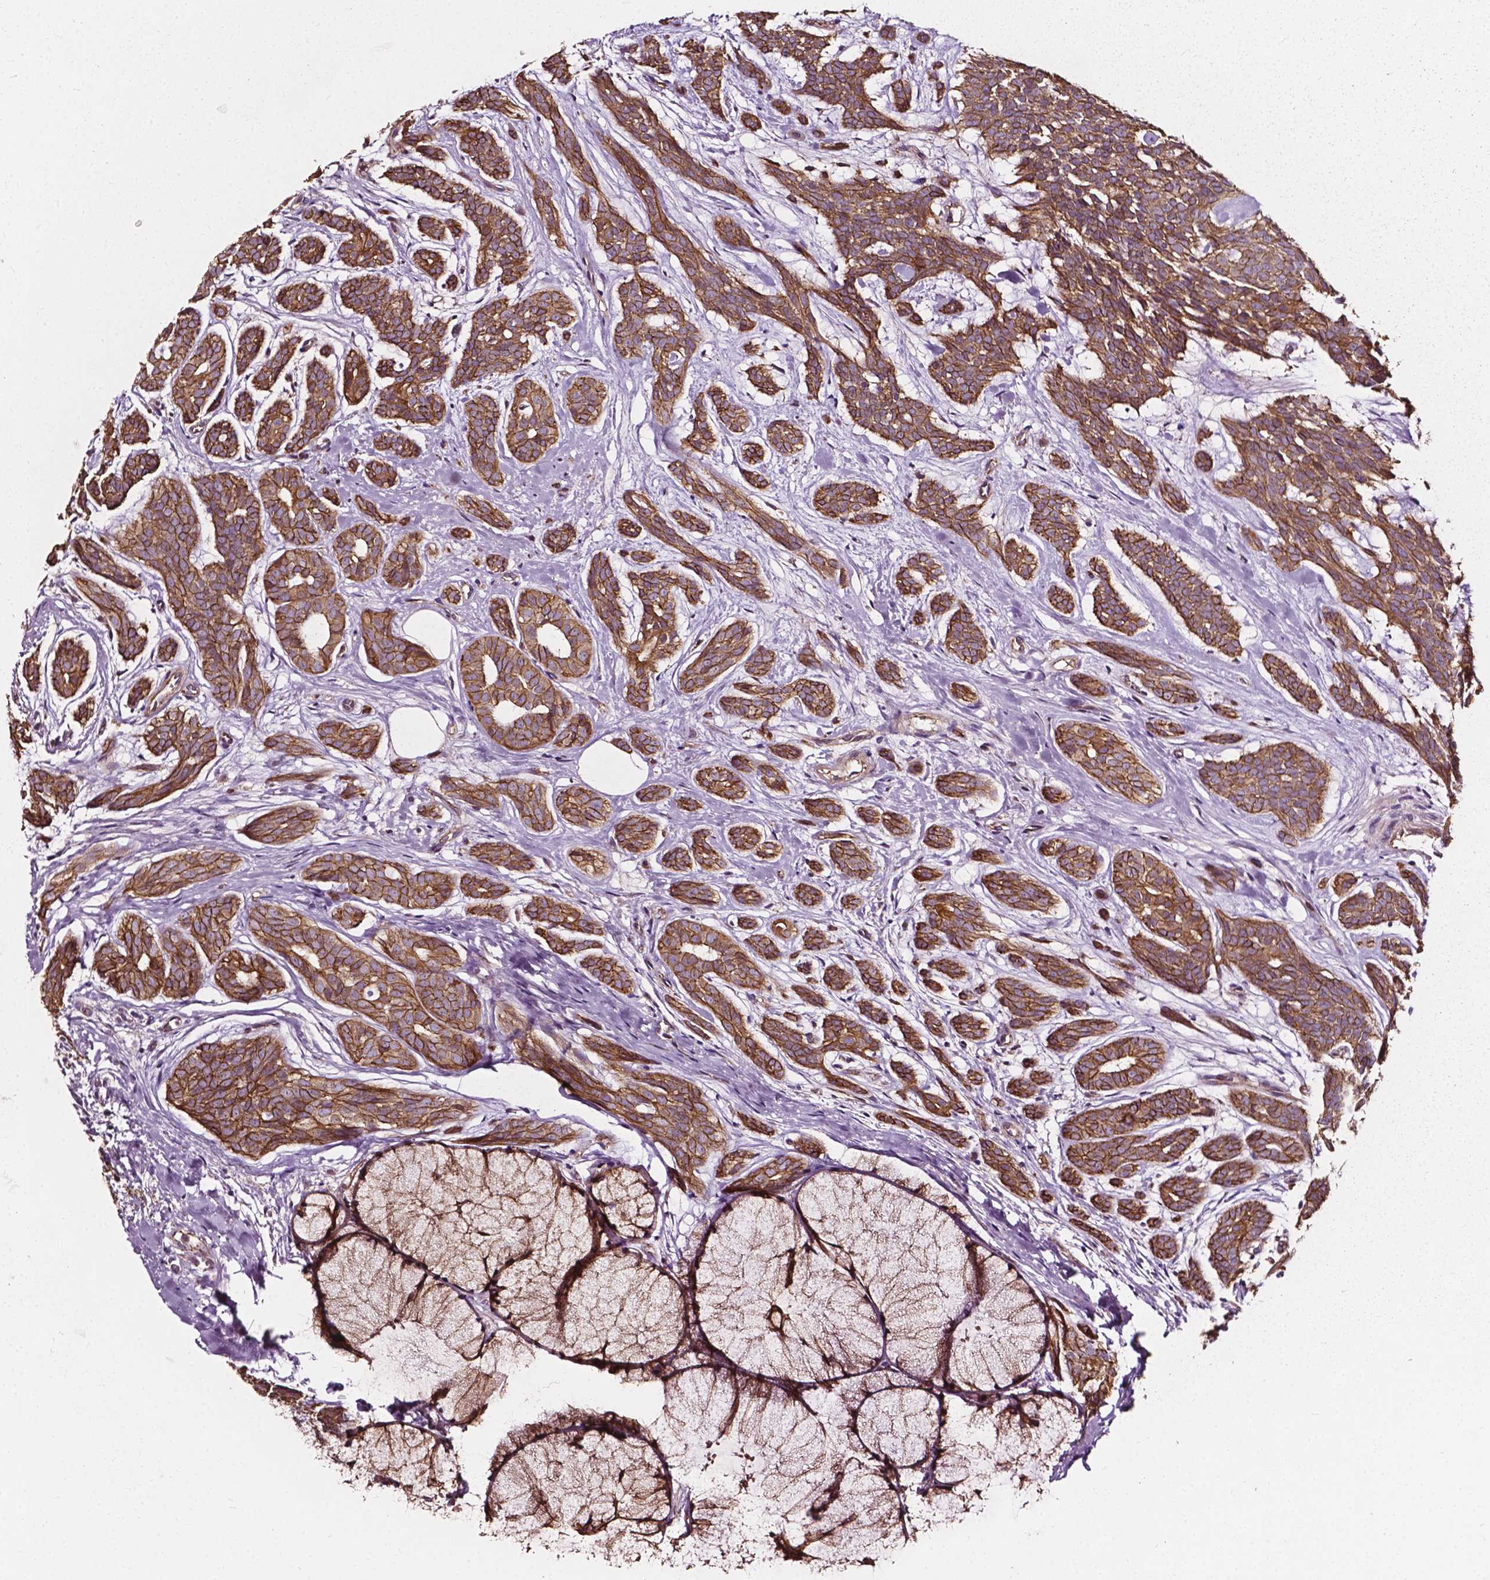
{"staining": {"intensity": "moderate", "quantity": ">75%", "location": "cytoplasmic/membranous"}, "tissue": "head and neck cancer", "cell_type": "Tumor cells", "image_type": "cancer", "snomed": [{"axis": "morphology", "description": "Adenocarcinoma, NOS"}, {"axis": "topography", "description": "Head-Neck"}], "caption": "Head and neck cancer tissue demonstrates moderate cytoplasmic/membranous staining in approximately >75% of tumor cells, visualized by immunohistochemistry. The staining was performed using DAB to visualize the protein expression in brown, while the nuclei were stained in blue with hematoxylin (Magnification: 20x).", "gene": "ATG16L1", "patient": {"sex": "male", "age": 66}}